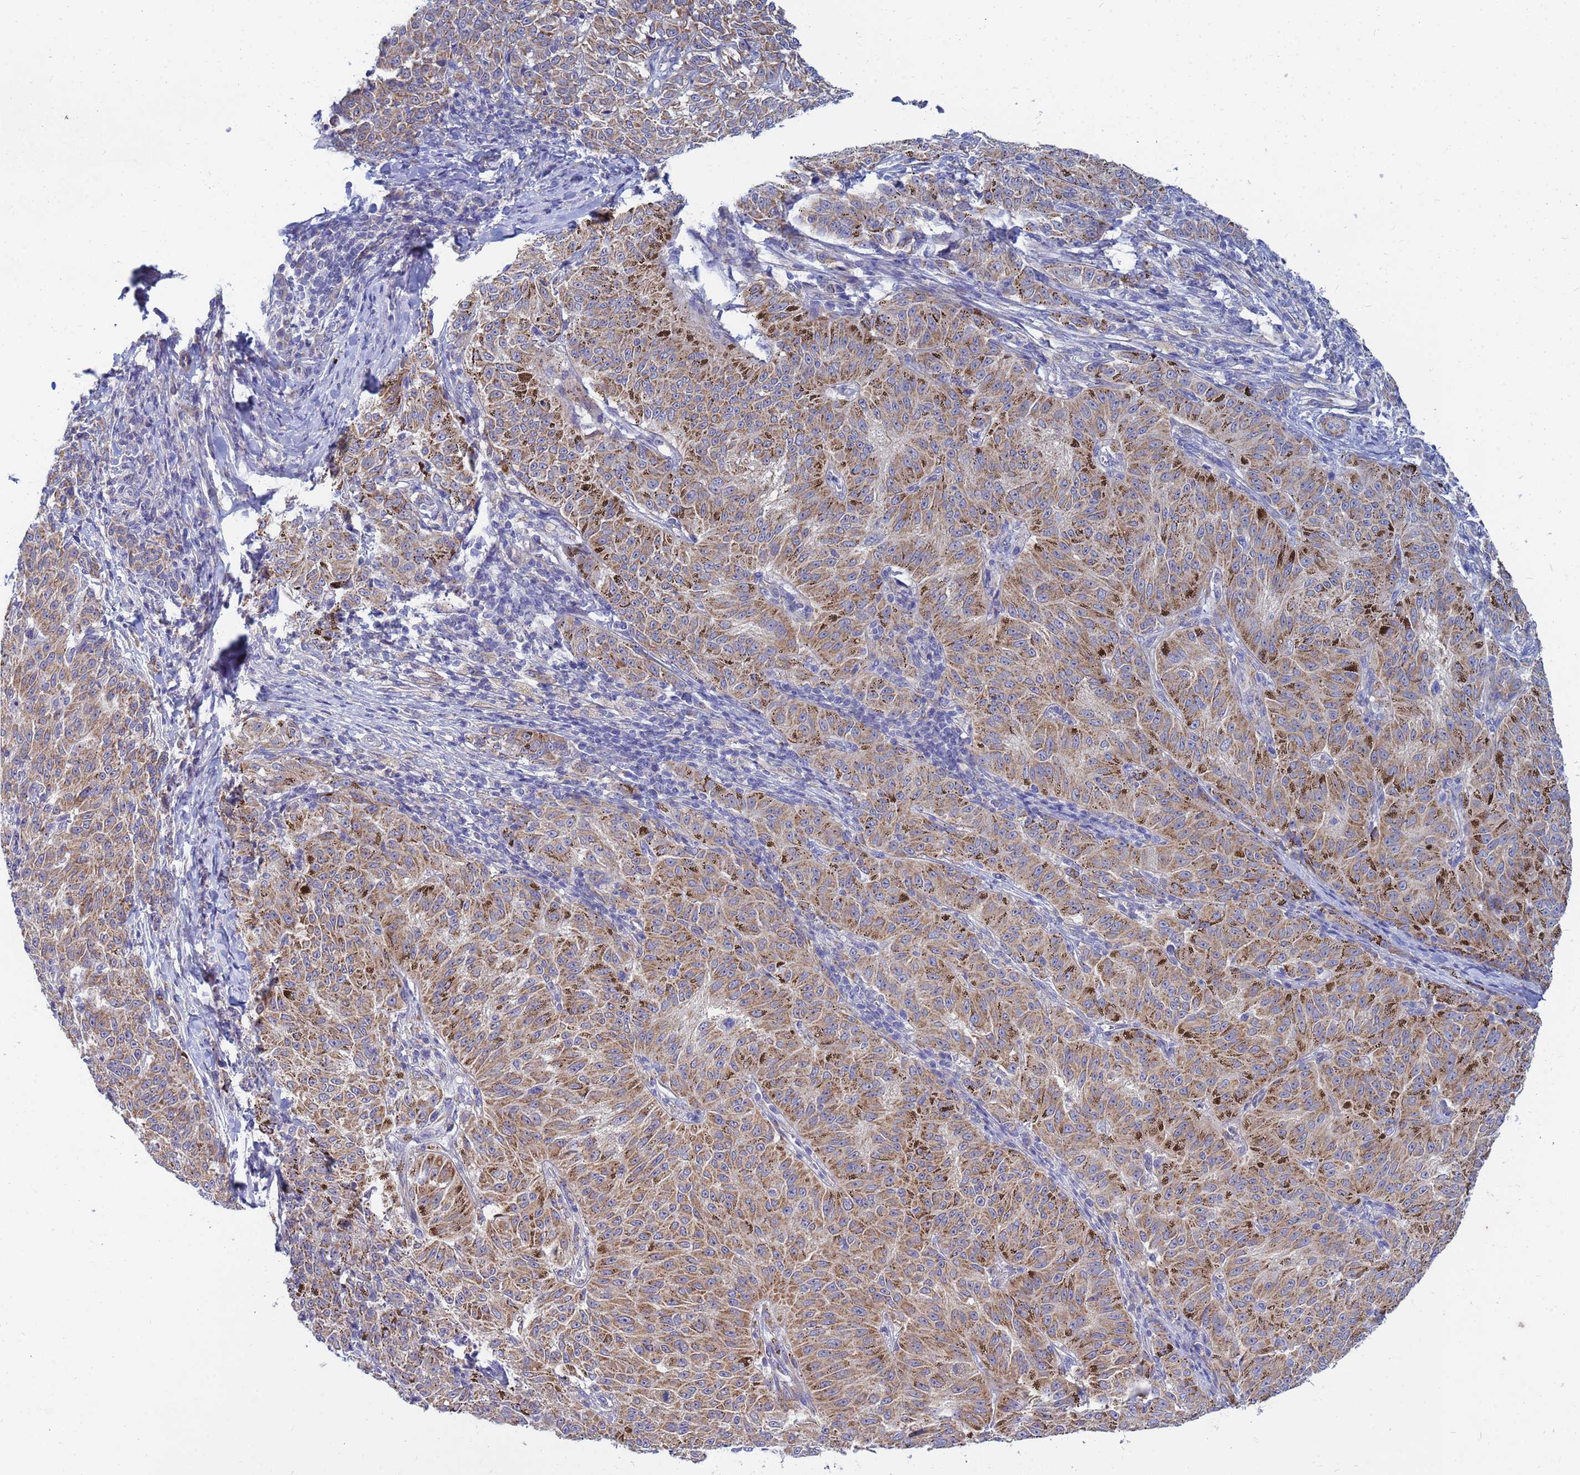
{"staining": {"intensity": "moderate", "quantity": ">75%", "location": "cytoplasmic/membranous"}, "tissue": "melanoma", "cell_type": "Tumor cells", "image_type": "cancer", "snomed": [{"axis": "morphology", "description": "Malignant melanoma, NOS"}, {"axis": "topography", "description": "Skin"}], "caption": "Immunohistochemistry staining of melanoma, which shows medium levels of moderate cytoplasmic/membranous expression in about >75% of tumor cells indicating moderate cytoplasmic/membranous protein positivity. The staining was performed using DAB (brown) for protein detection and nuclei were counterstained in hematoxylin (blue).", "gene": "SDR39U1", "patient": {"sex": "female", "age": 72}}